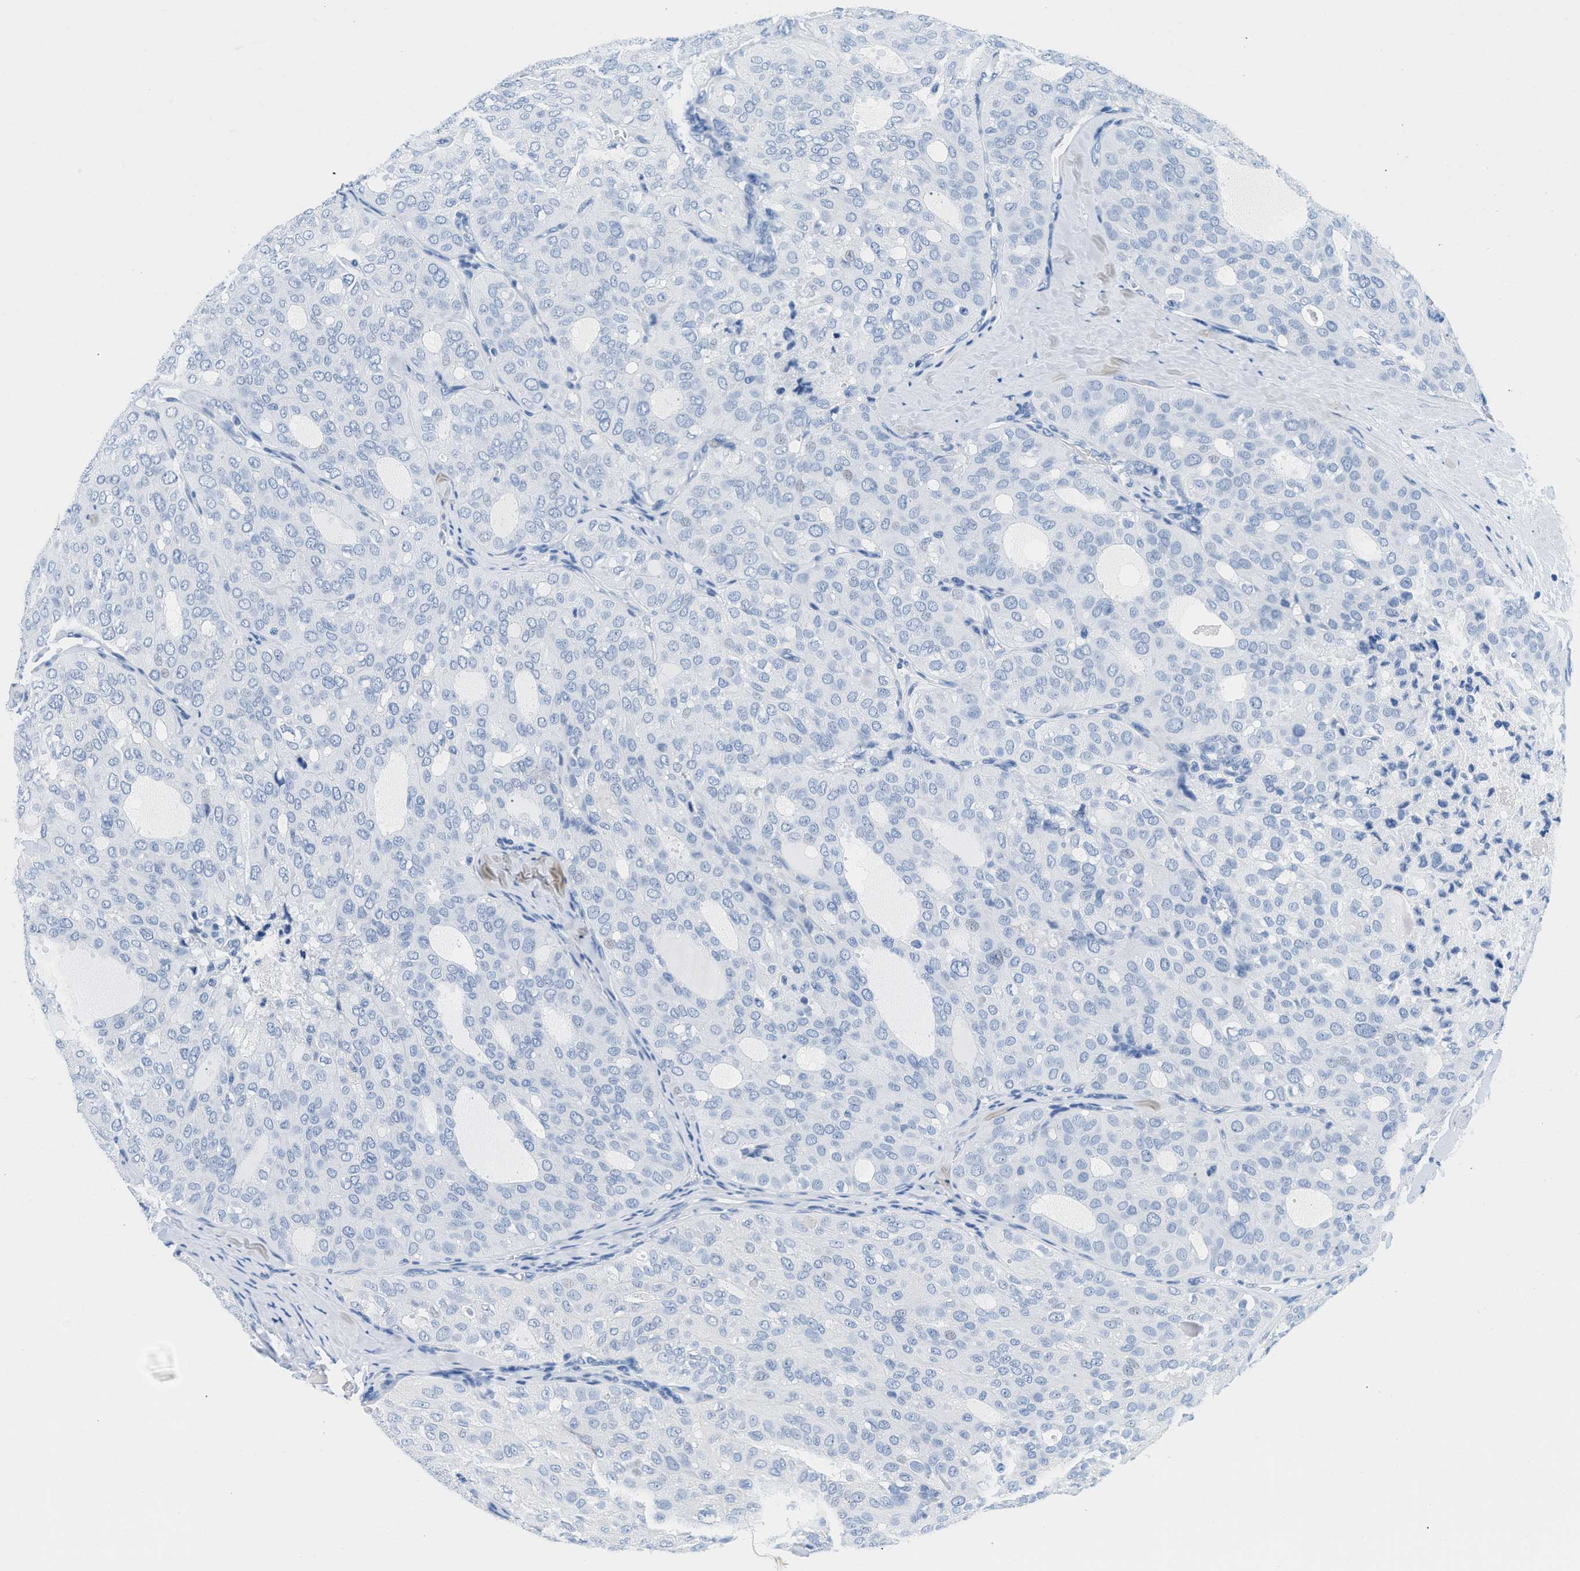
{"staining": {"intensity": "negative", "quantity": "none", "location": "none"}, "tissue": "thyroid cancer", "cell_type": "Tumor cells", "image_type": "cancer", "snomed": [{"axis": "morphology", "description": "Follicular adenoma carcinoma, NOS"}, {"axis": "topography", "description": "Thyroid gland"}], "caption": "IHC image of neoplastic tissue: human thyroid cancer stained with DAB (3,3'-diaminobenzidine) displays no significant protein positivity in tumor cells.", "gene": "GSN", "patient": {"sex": "male", "age": 75}}